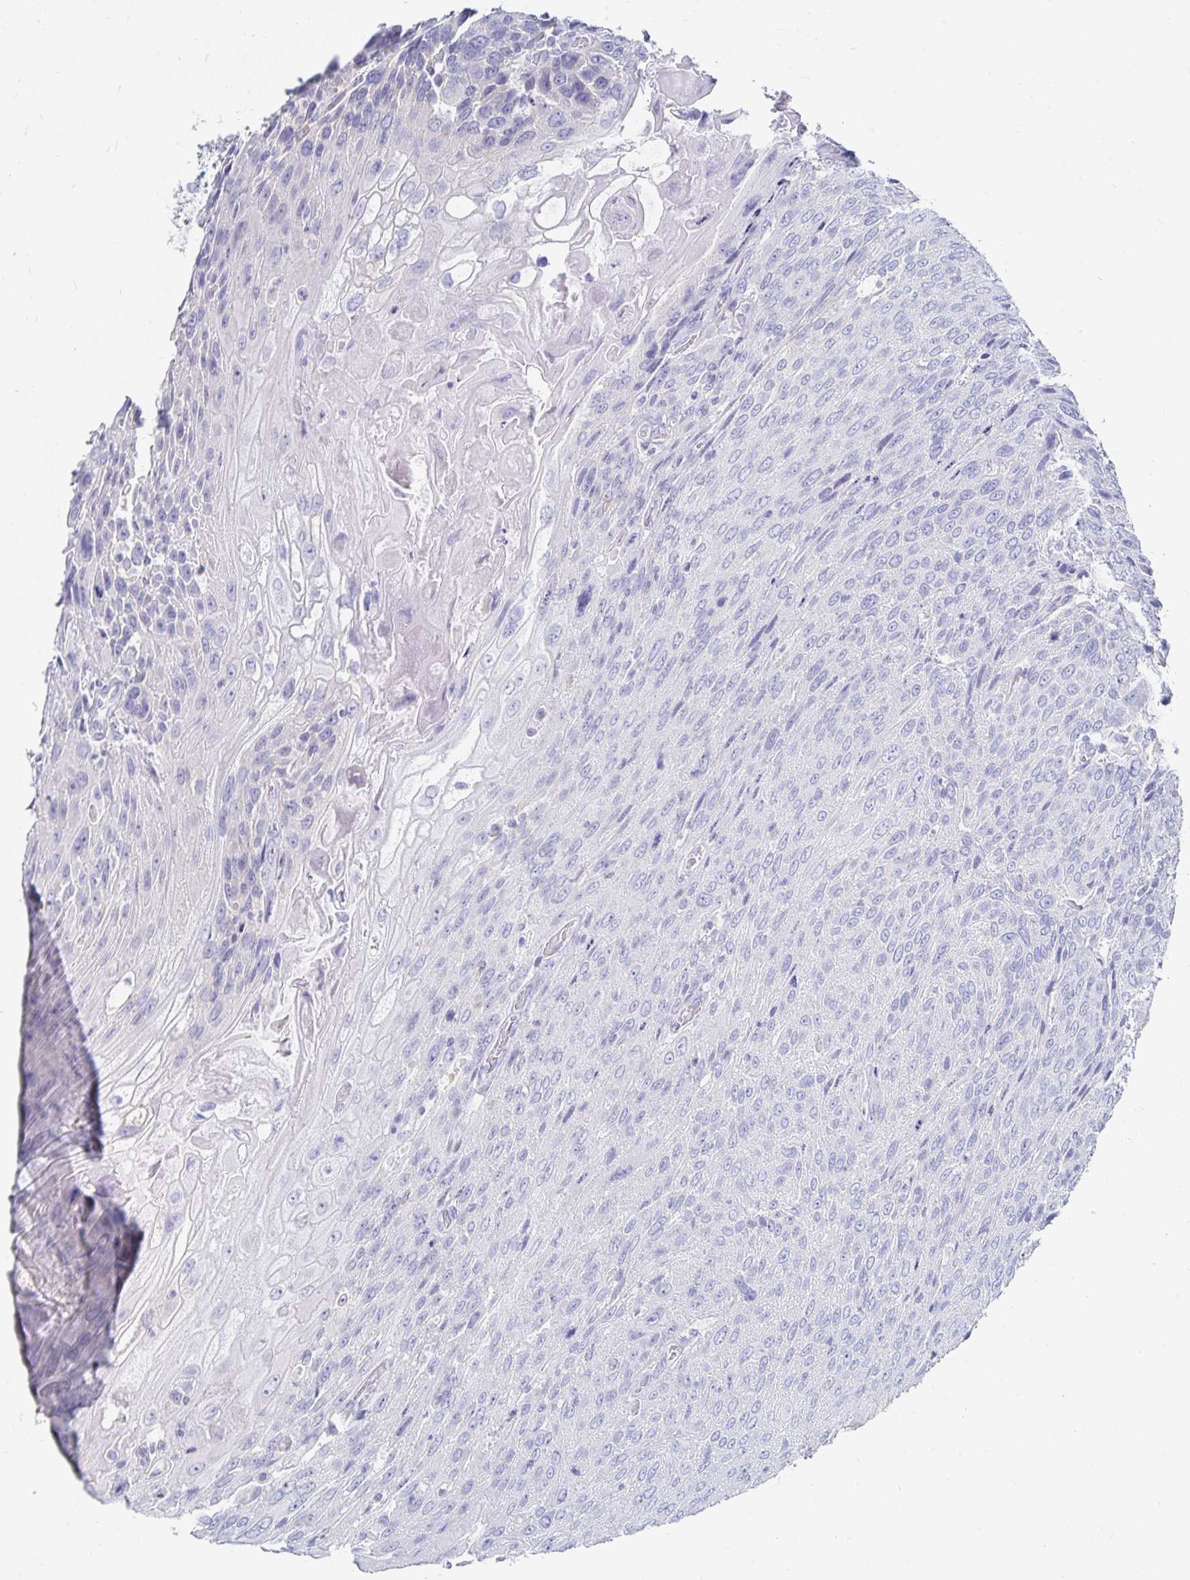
{"staining": {"intensity": "negative", "quantity": "none", "location": "none"}, "tissue": "urothelial cancer", "cell_type": "Tumor cells", "image_type": "cancer", "snomed": [{"axis": "morphology", "description": "Urothelial carcinoma, High grade"}, {"axis": "topography", "description": "Urinary bladder"}], "caption": "The photomicrograph exhibits no staining of tumor cells in urothelial cancer. (IHC, brightfield microscopy, high magnification).", "gene": "TNIP1", "patient": {"sex": "female", "age": 70}}